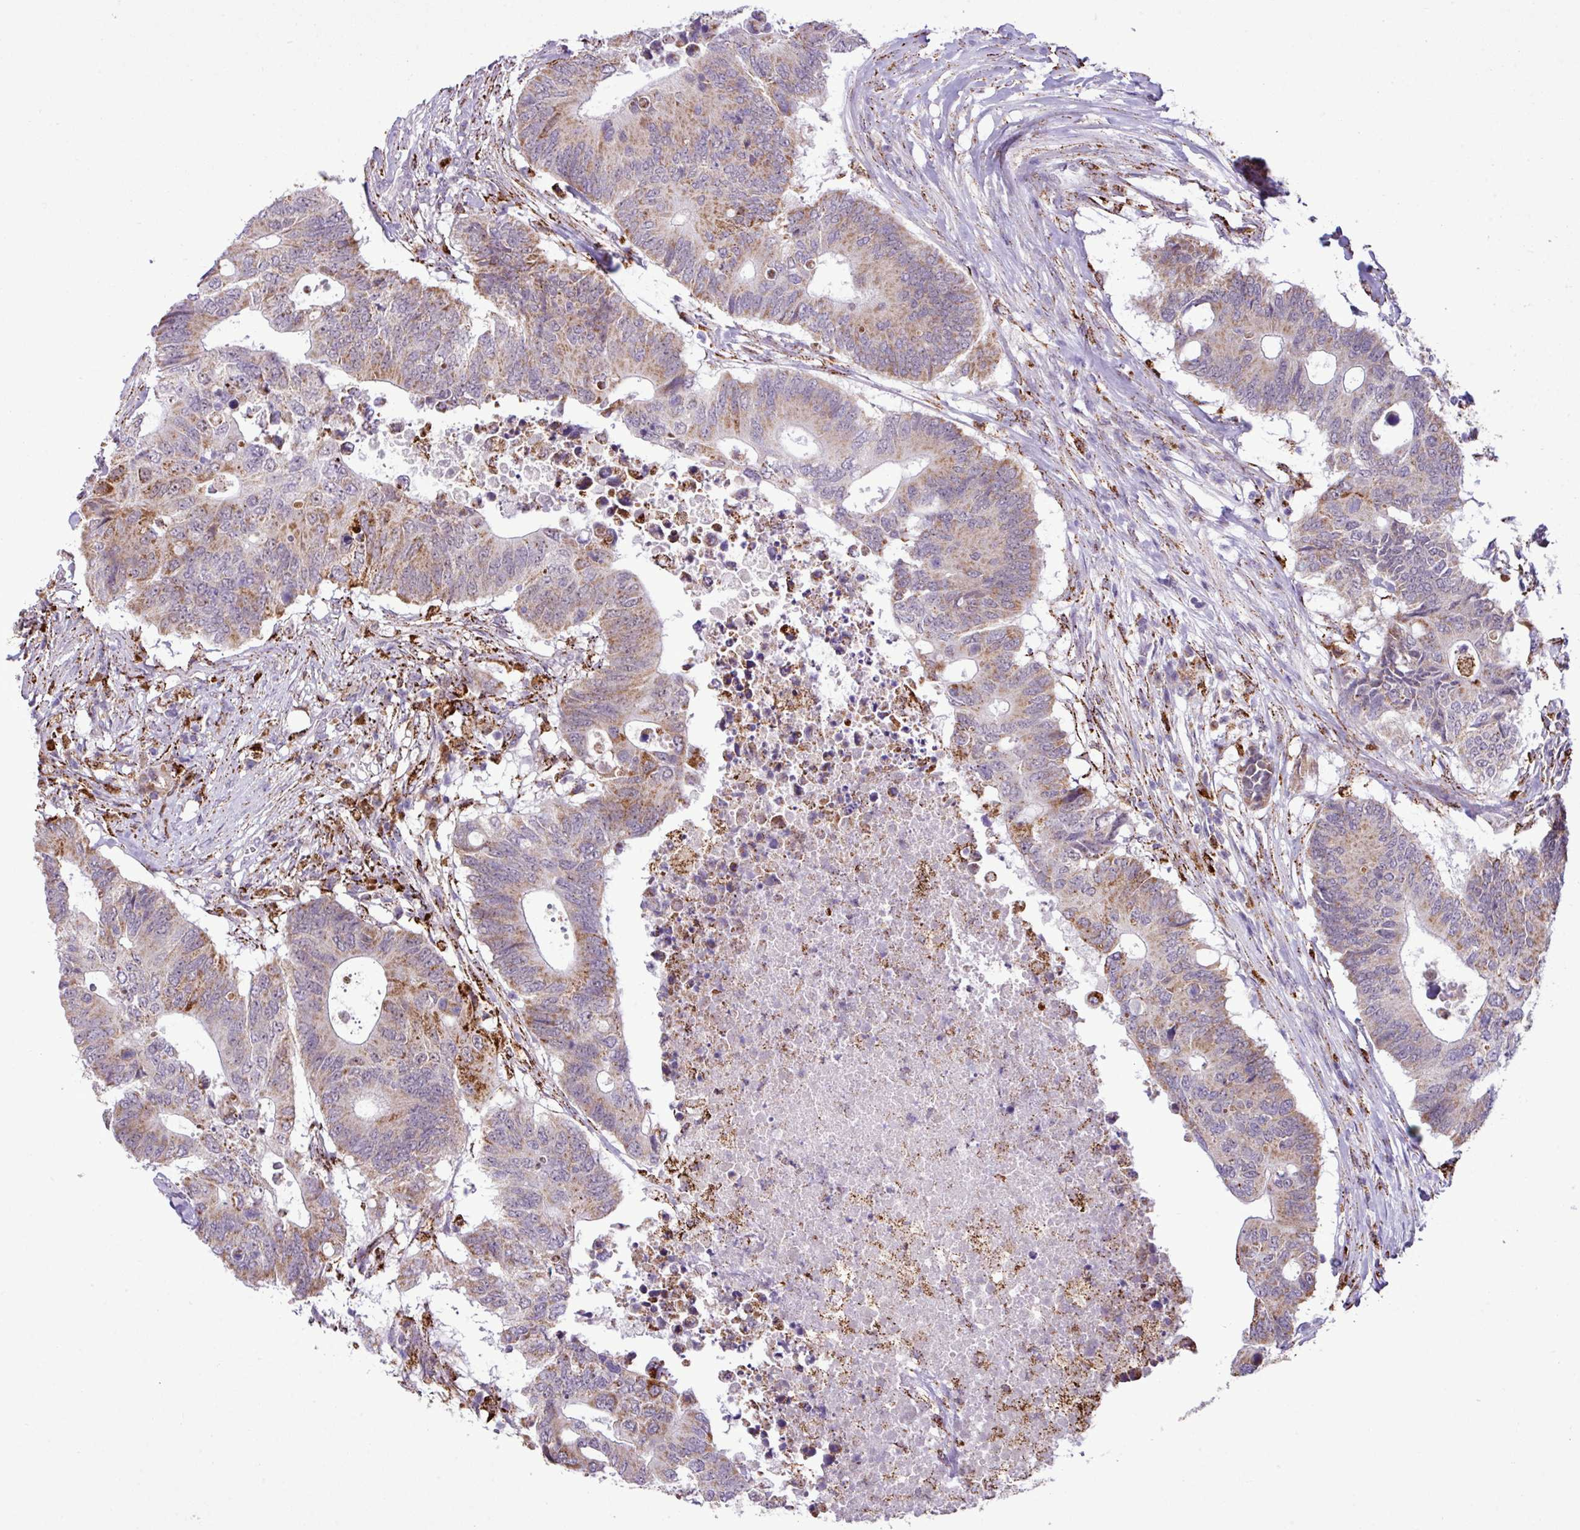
{"staining": {"intensity": "moderate", "quantity": "25%-75%", "location": "cytoplasmic/membranous"}, "tissue": "colorectal cancer", "cell_type": "Tumor cells", "image_type": "cancer", "snomed": [{"axis": "morphology", "description": "Adenocarcinoma, NOS"}, {"axis": "topography", "description": "Colon"}], "caption": "An immunohistochemistry (IHC) image of tumor tissue is shown. Protein staining in brown highlights moderate cytoplasmic/membranous positivity in adenocarcinoma (colorectal) within tumor cells.", "gene": "SGPP1", "patient": {"sex": "male", "age": 71}}